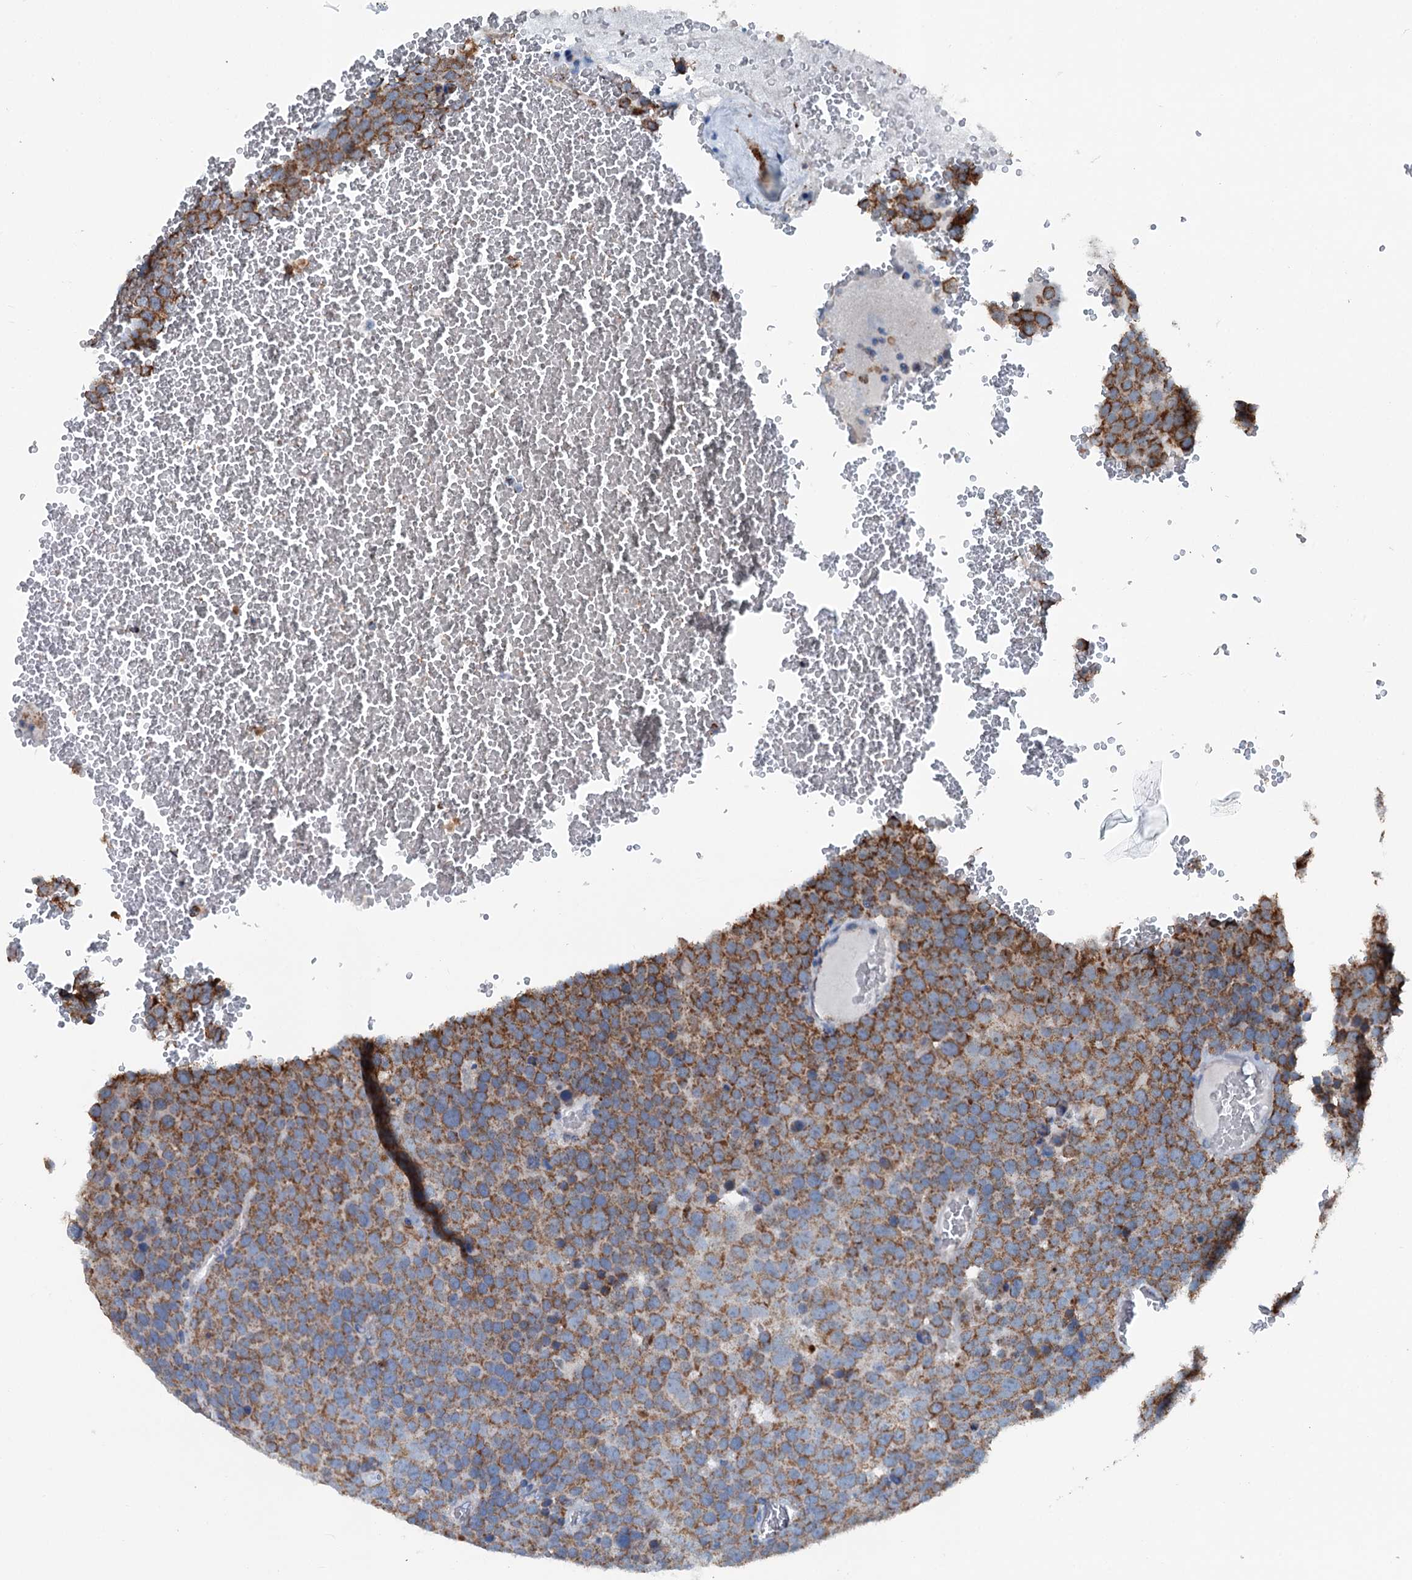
{"staining": {"intensity": "moderate", "quantity": ">75%", "location": "cytoplasmic/membranous"}, "tissue": "testis cancer", "cell_type": "Tumor cells", "image_type": "cancer", "snomed": [{"axis": "morphology", "description": "Seminoma, NOS"}, {"axis": "topography", "description": "Testis"}], "caption": "Testis cancer (seminoma) was stained to show a protein in brown. There is medium levels of moderate cytoplasmic/membranous staining in about >75% of tumor cells. The staining was performed using DAB to visualize the protein expression in brown, while the nuclei were stained in blue with hematoxylin (Magnification: 20x).", "gene": "TRPT1", "patient": {"sex": "male", "age": 71}}